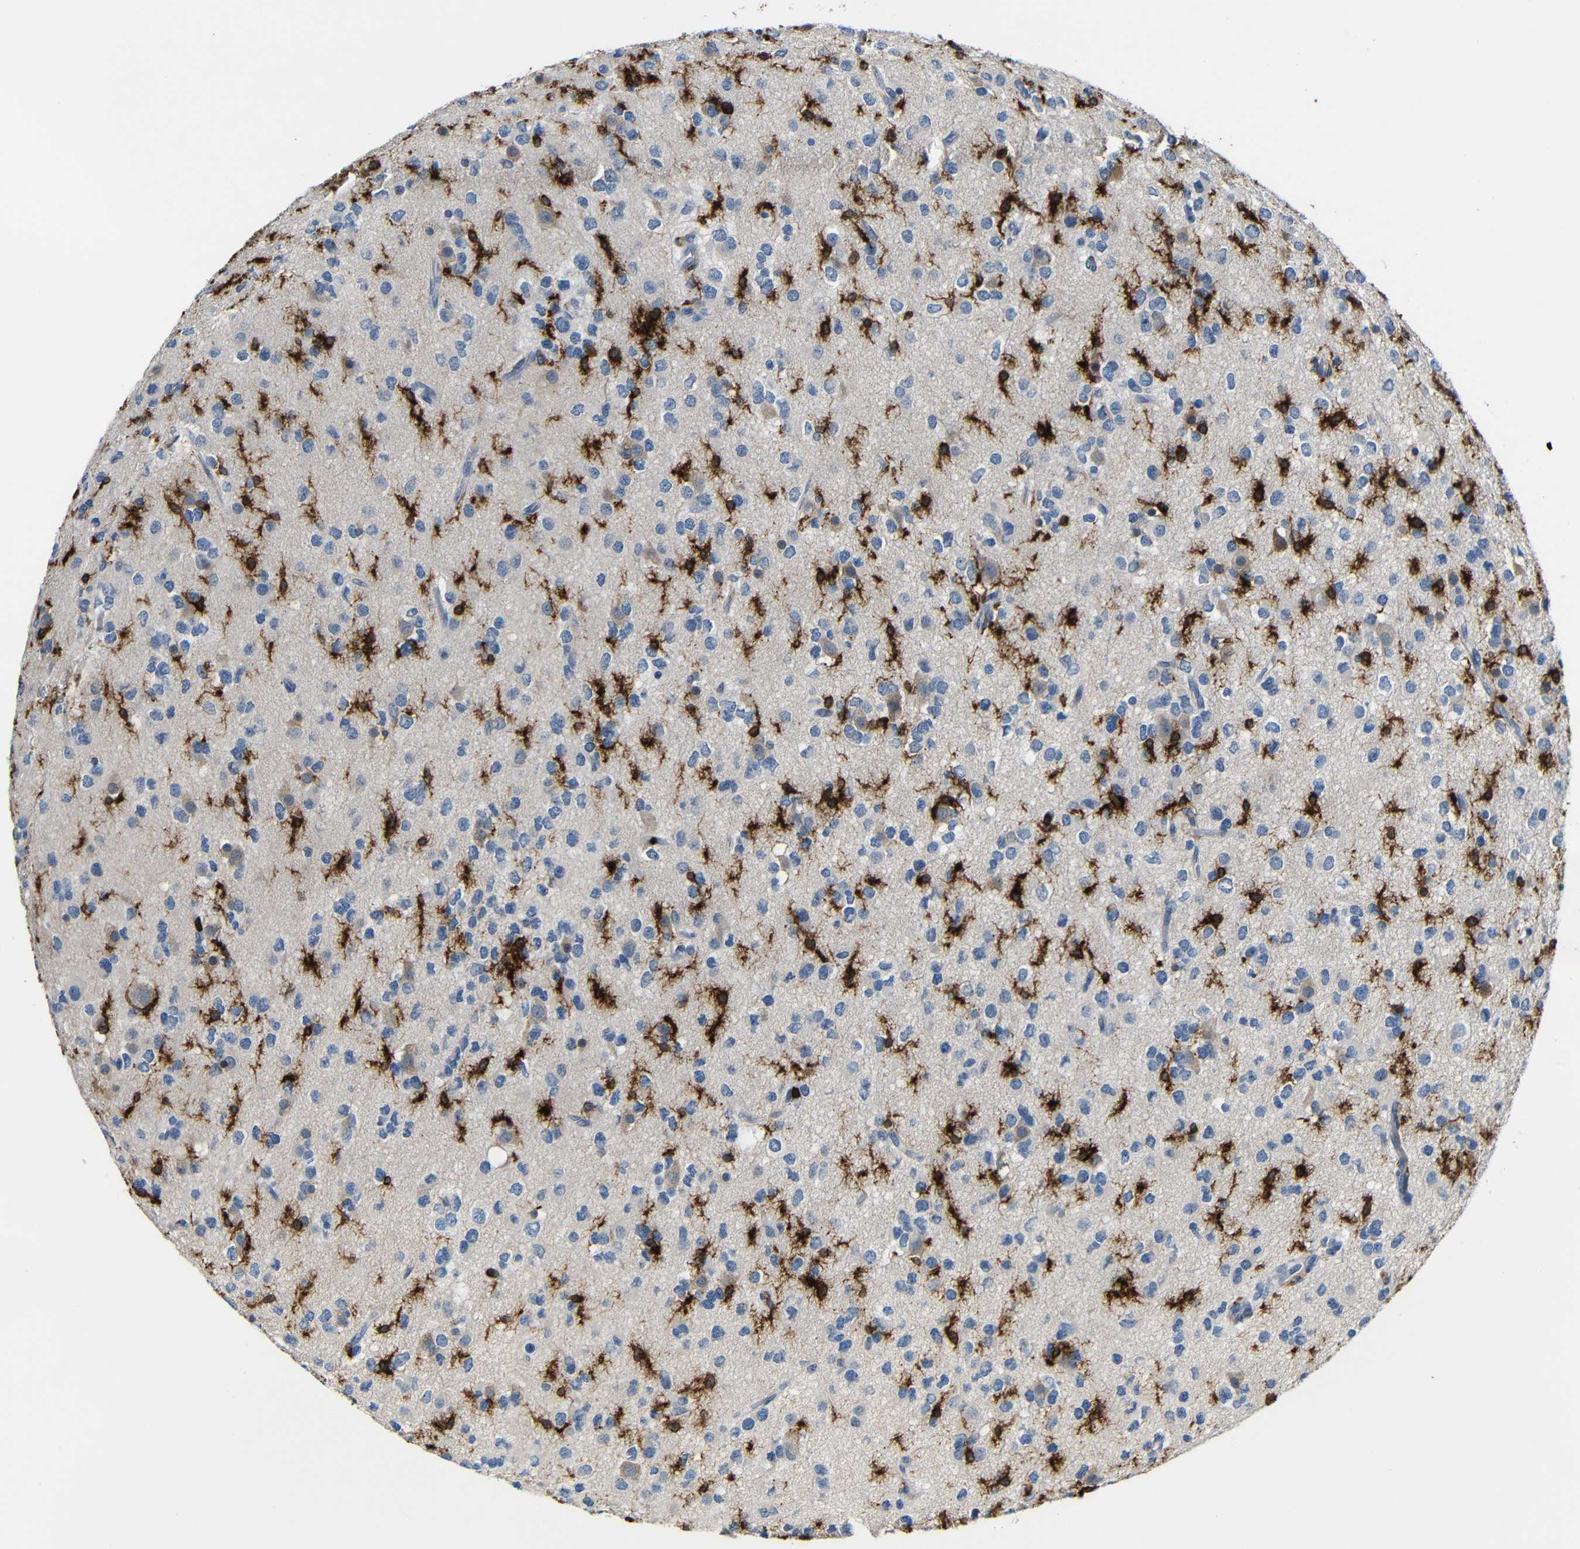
{"staining": {"intensity": "strong", "quantity": "25%-75%", "location": "cytoplasmic/membranous"}, "tissue": "glioma", "cell_type": "Tumor cells", "image_type": "cancer", "snomed": [{"axis": "morphology", "description": "Glioma, malignant, Low grade"}, {"axis": "topography", "description": "Brain"}], "caption": "IHC (DAB (3,3'-diaminobenzidine)) staining of malignant glioma (low-grade) demonstrates strong cytoplasmic/membranous protein positivity in about 25%-75% of tumor cells.", "gene": "P2RY12", "patient": {"sex": "male", "age": 42}}